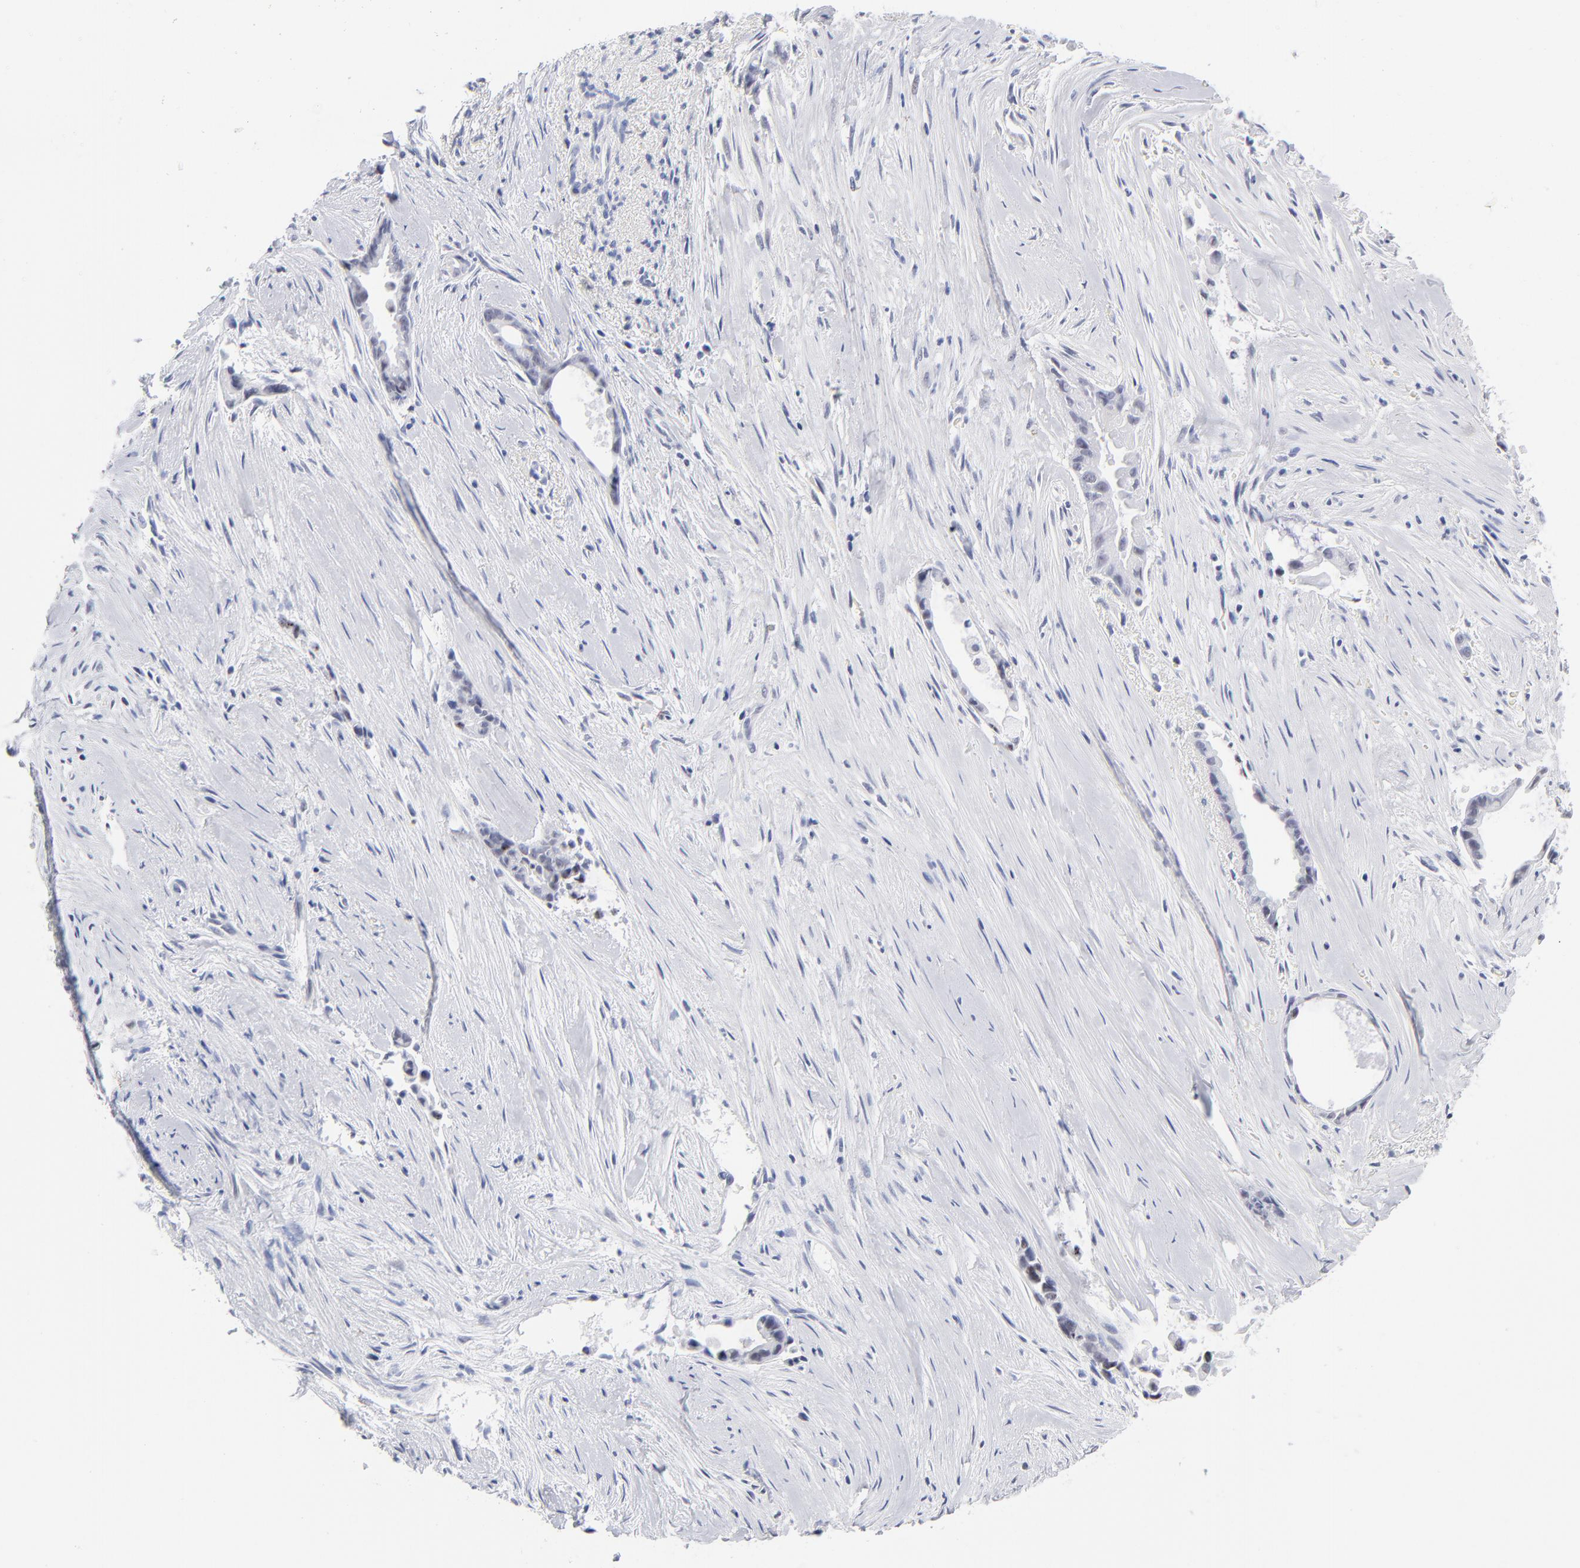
{"staining": {"intensity": "negative", "quantity": "none", "location": "none"}, "tissue": "liver cancer", "cell_type": "Tumor cells", "image_type": "cancer", "snomed": [{"axis": "morphology", "description": "Cholangiocarcinoma"}, {"axis": "topography", "description": "Liver"}], "caption": "This photomicrograph is of liver cancer stained with immunohistochemistry (IHC) to label a protein in brown with the nuclei are counter-stained blue. There is no staining in tumor cells. The staining was performed using DAB to visualize the protein expression in brown, while the nuclei were stained in blue with hematoxylin (Magnification: 20x).", "gene": "SNRPB", "patient": {"sex": "female", "age": 55}}